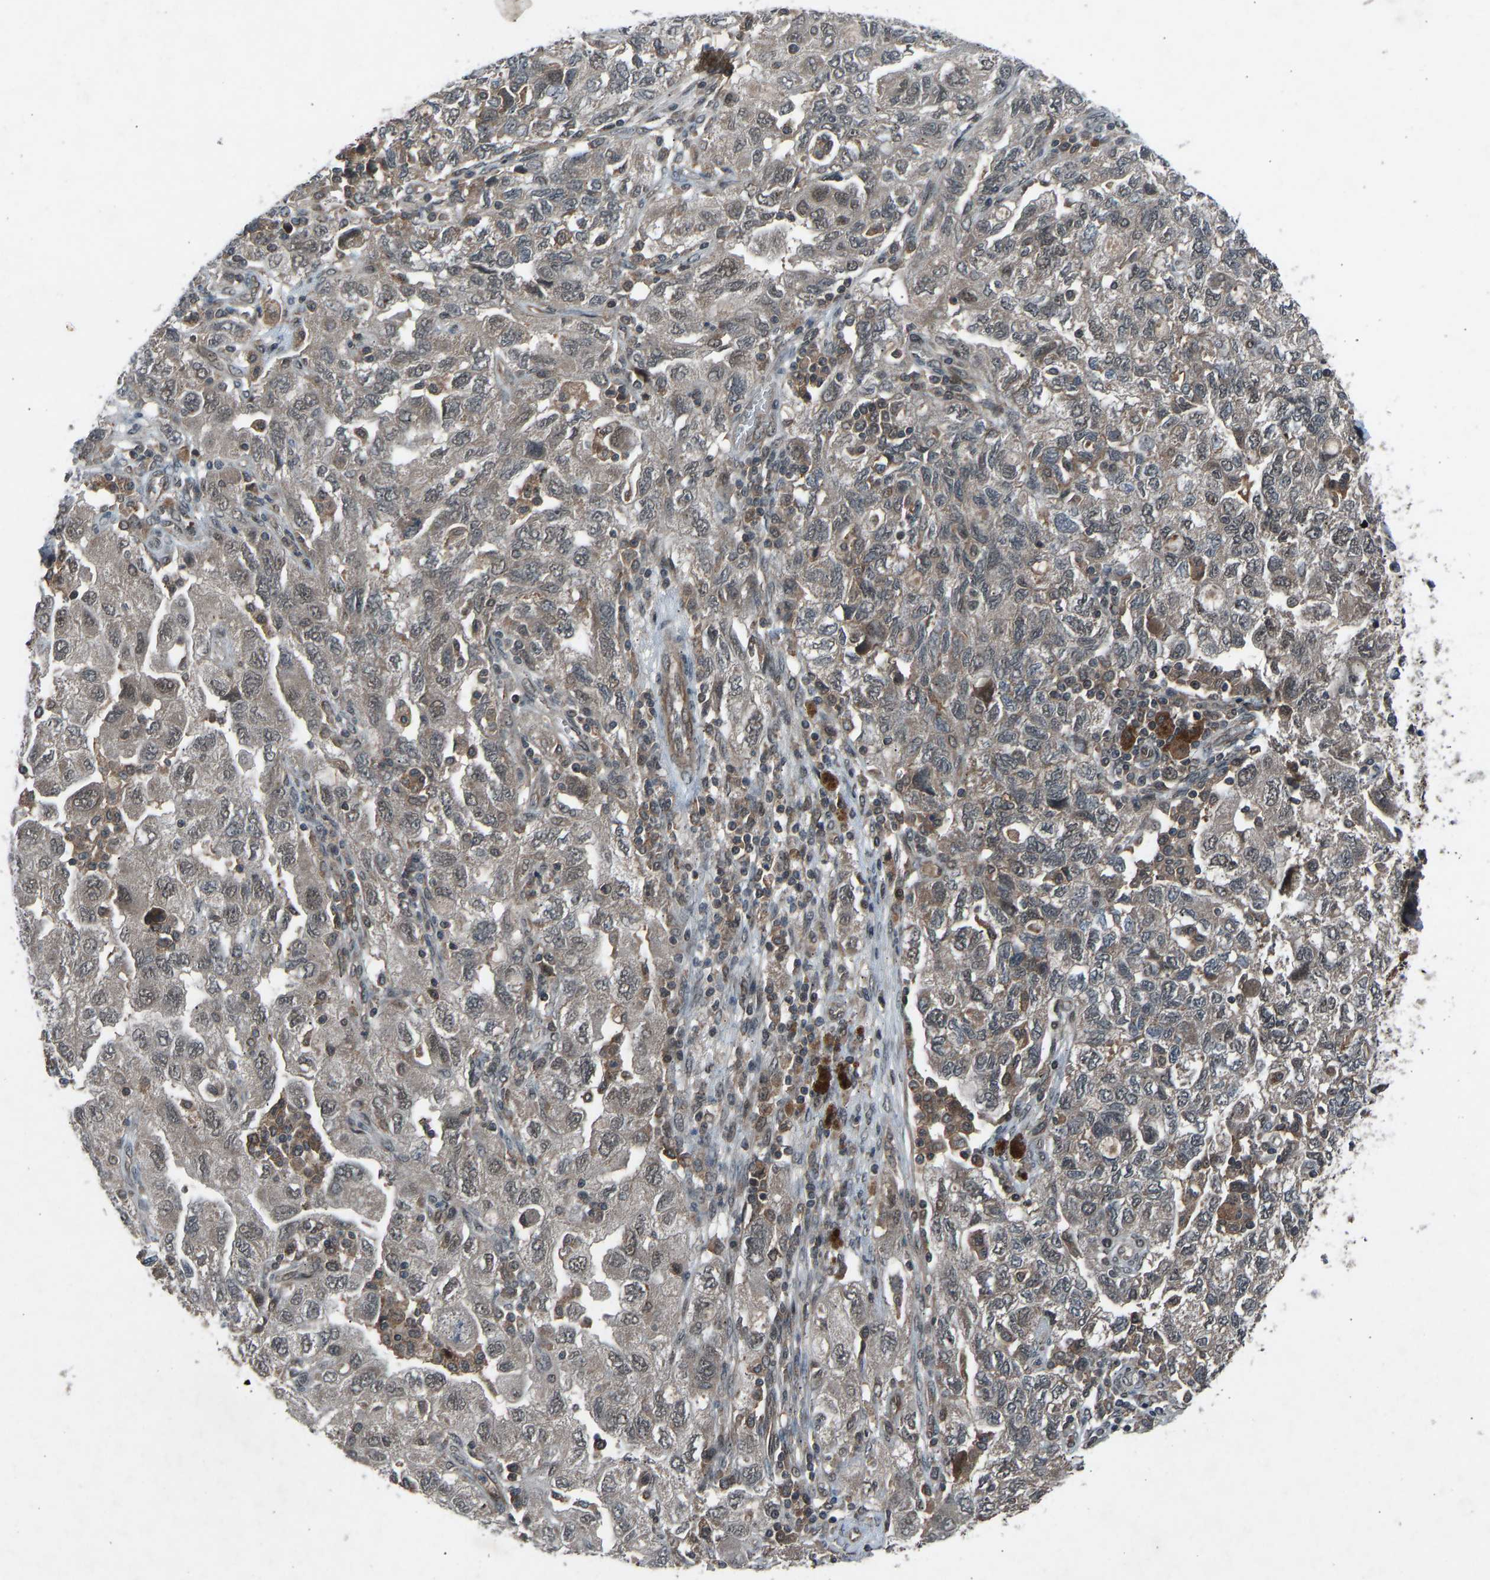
{"staining": {"intensity": "weak", "quantity": ">75%", "location": "cytoplasmic/membranous"}, "tissue": "ovarian cancer", "cell_type": "Tumor cells", "image_type": "cancer", "snomed": [{"axis": "morphology", "description": "Carcinoma, NOS"}, {"axis": "morphology", "description": "Cystadenocarcinoma, serous, NOS"}, {"axis": "topography", "description": "Ovary"}], "caption": "Ovarian cancer (serous cystadenocarcinoma) stained with a brown dye shows weak cytoplasmic/membranous positive positivity in approximately >75% of tumor cells.", "gene": "SLC43A1", "patient": {"sex": "female", "age": 69}}